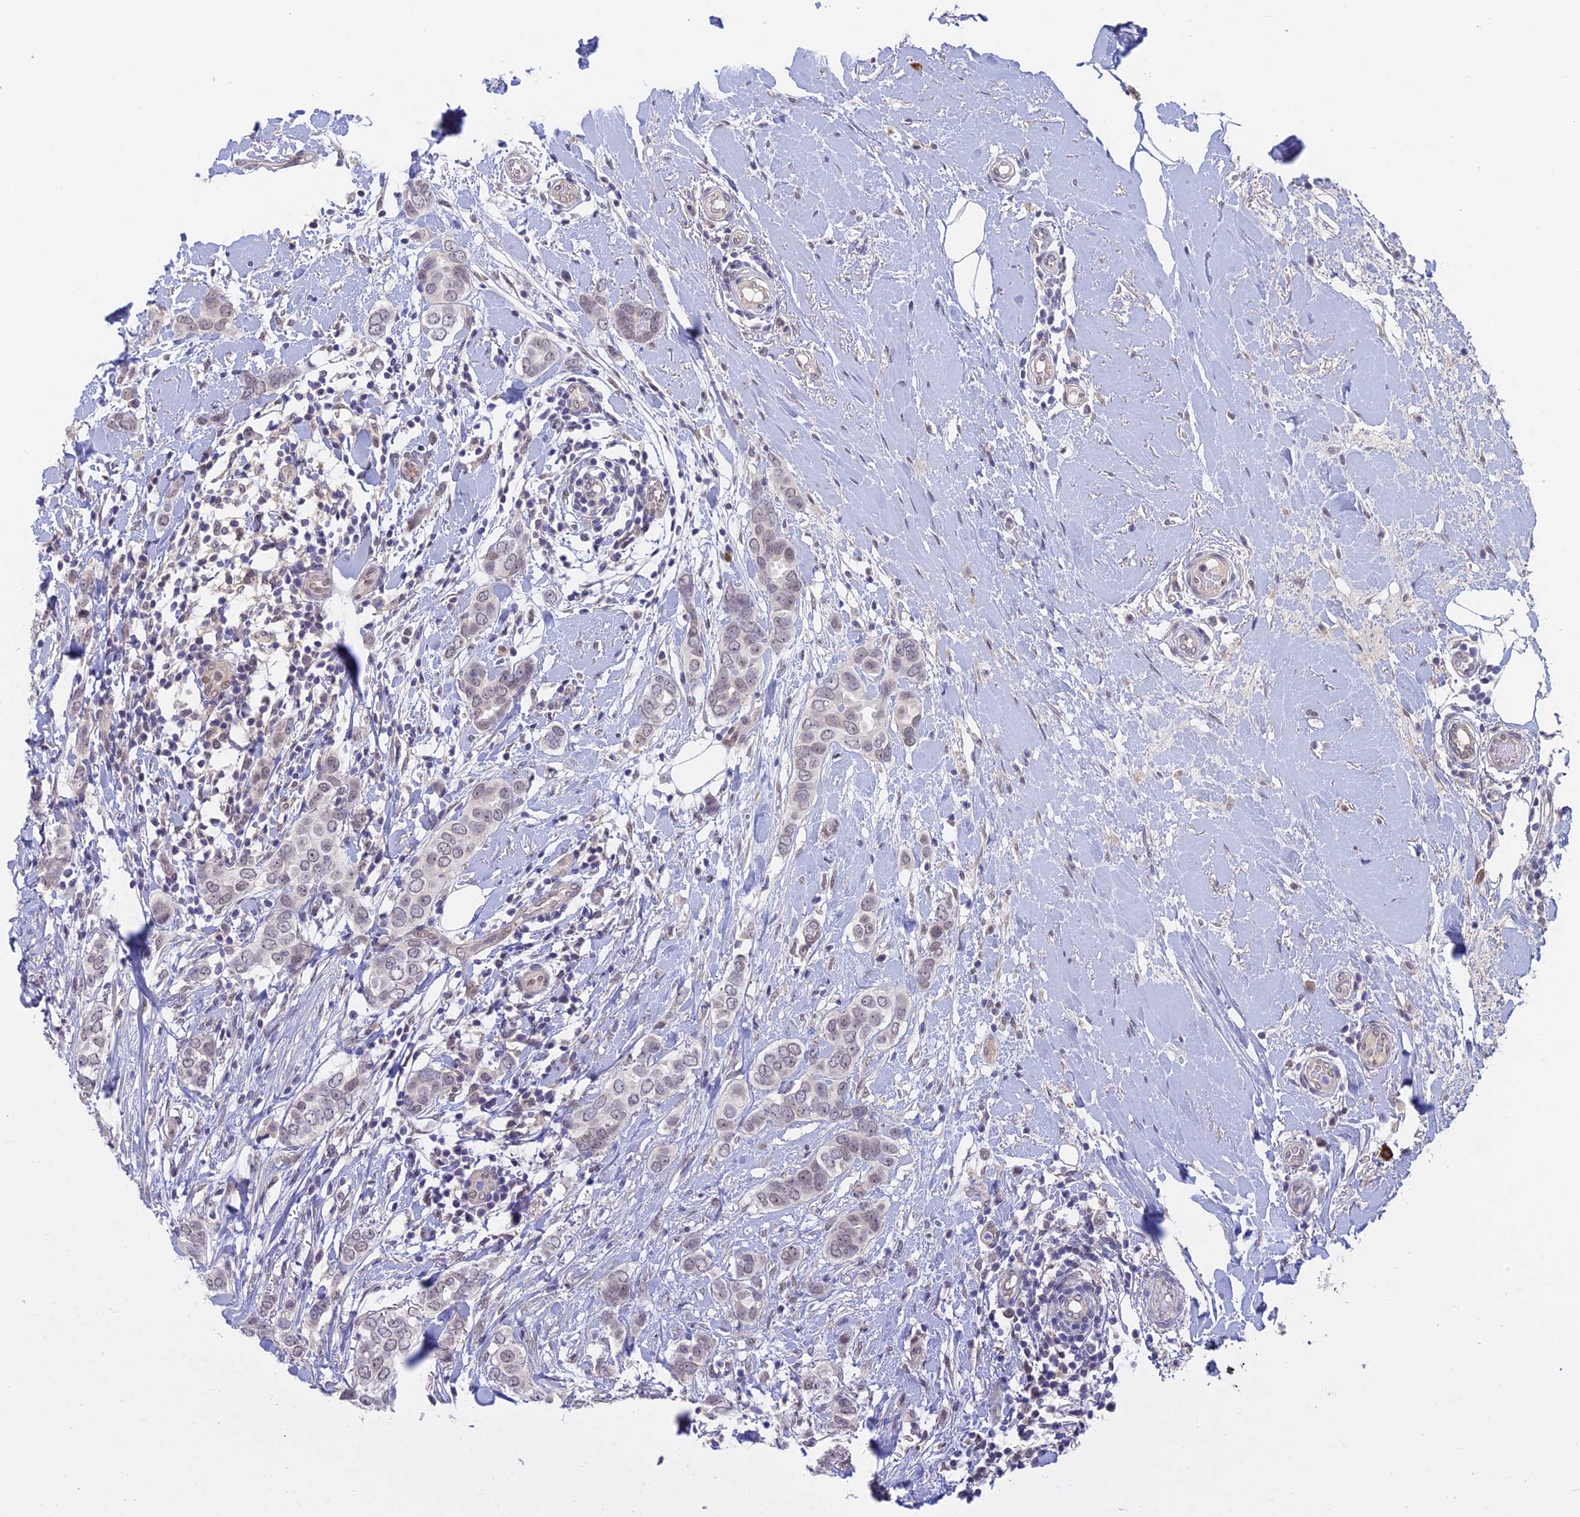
{"staining": {"intensity": "weak", "quantity": "25%-75%", "location": "nuclear"}, "tissue": "breast cancer", "cell_type": "Tumor cells", "image_type": "cancer", "snomed": [{"axis": "morphology", "description": "Lobular carcinoma"}, {"axis": "topography", "description": "Breast"}], "caption": "Immunohistochemistry histopathology image of neoplastic tissue: human breast cancer stained using immunohistochemistry (IHC) exhibits low levels of weak protein expression localized specifically in the nuclear of tumor cells, appearing as a nuclear brown color.", "gene": "ZUP1", "patient": {"sex": "female", "age": 51}}